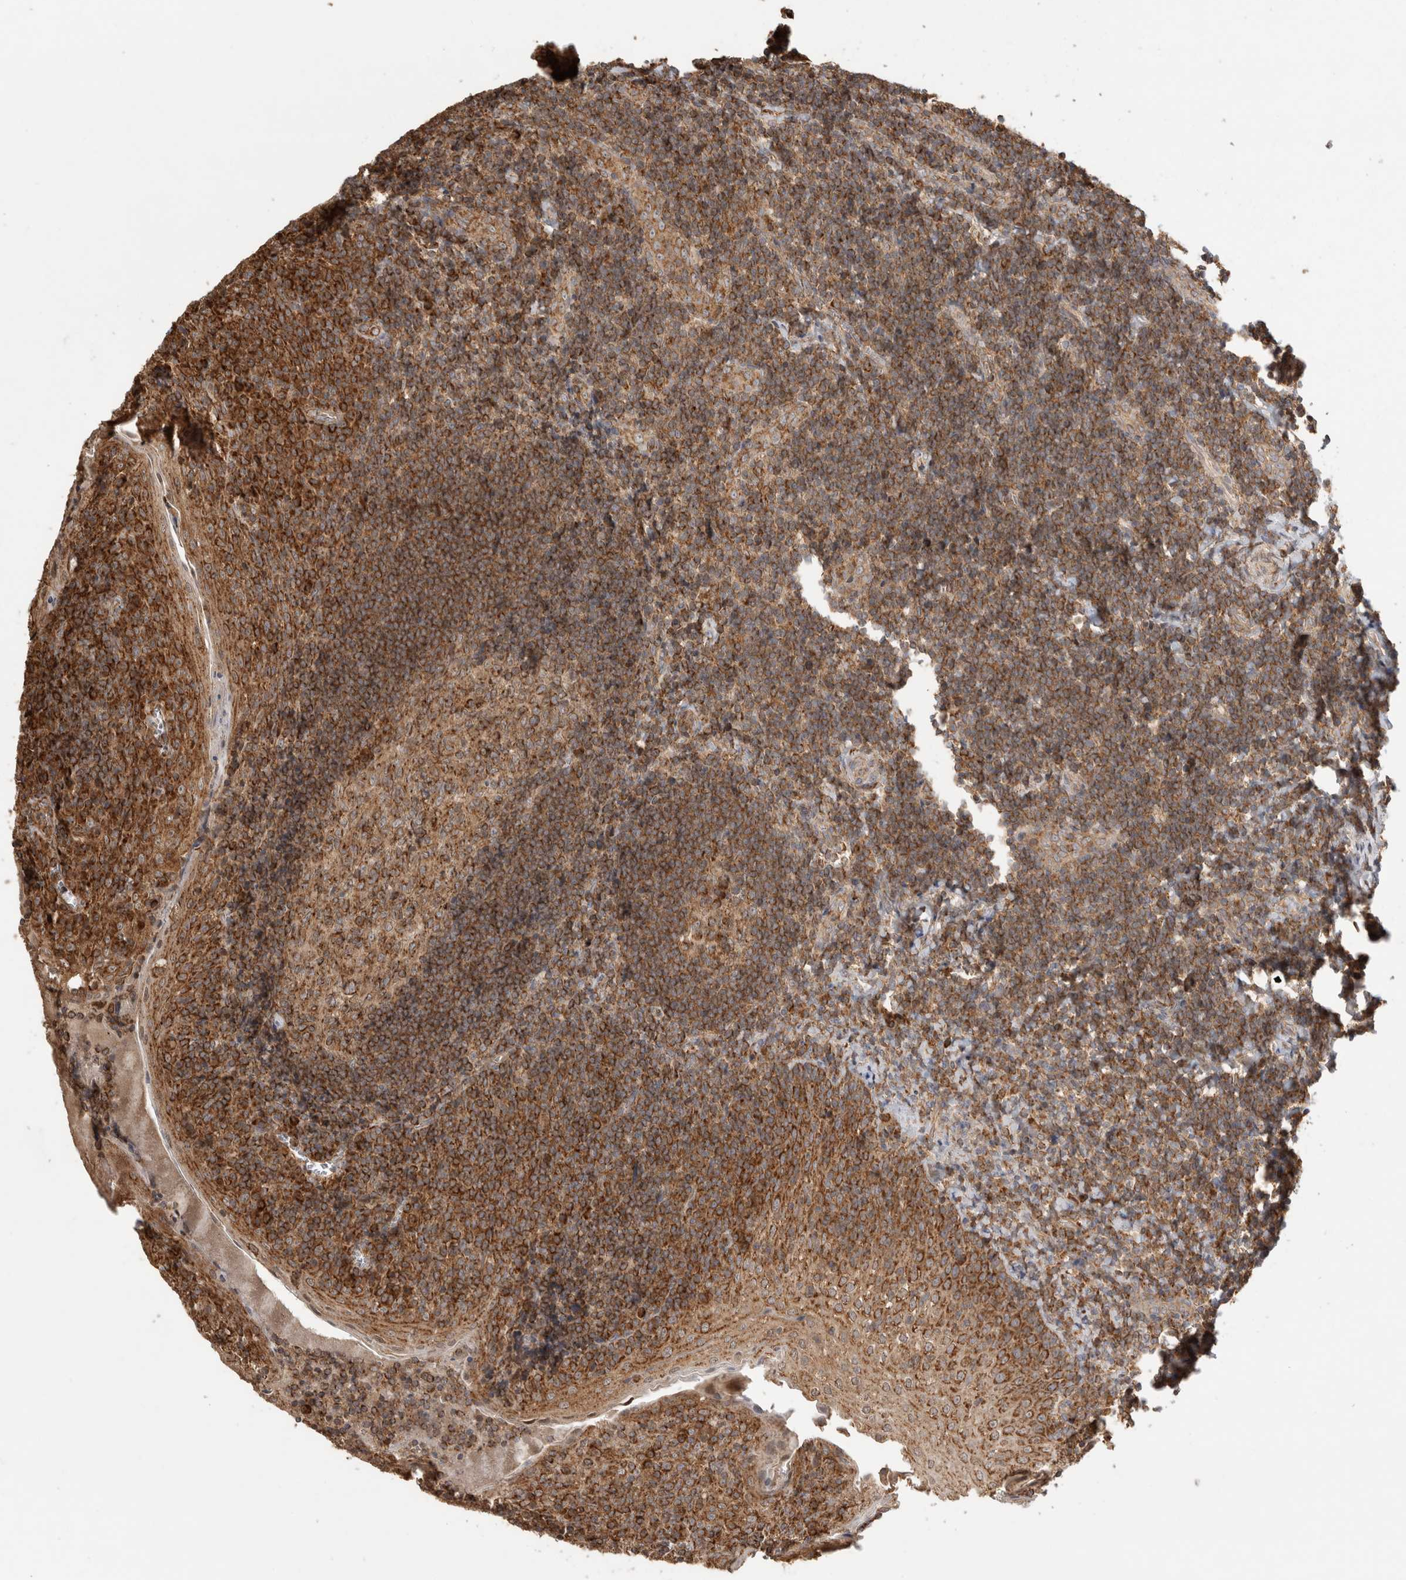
{"staining": {"intensity": "strong", "quantity": "<25%", "location": "cytoplasmic/membranous"}, "tissue": "tonsil", "cell_type": "Germinal center cells", "image_type": "normal", "snomed": [{"axis": "morphology", "description": "Normal tissue, NOS"}, {"axis": "topography", "description": "Tonsil"}], "caption": "DAB (3,3'-diaminobenzidine) immunohistochemical staining of benign human tonsil displays strong cytoplasmic/membranous protein expression in approximately <25% of germinal center cells. (Brightfield microscopy of DAB IHC at high magnification).", "gene": "IMMP2L", "patient": {"sex": "male", "age": 27}}